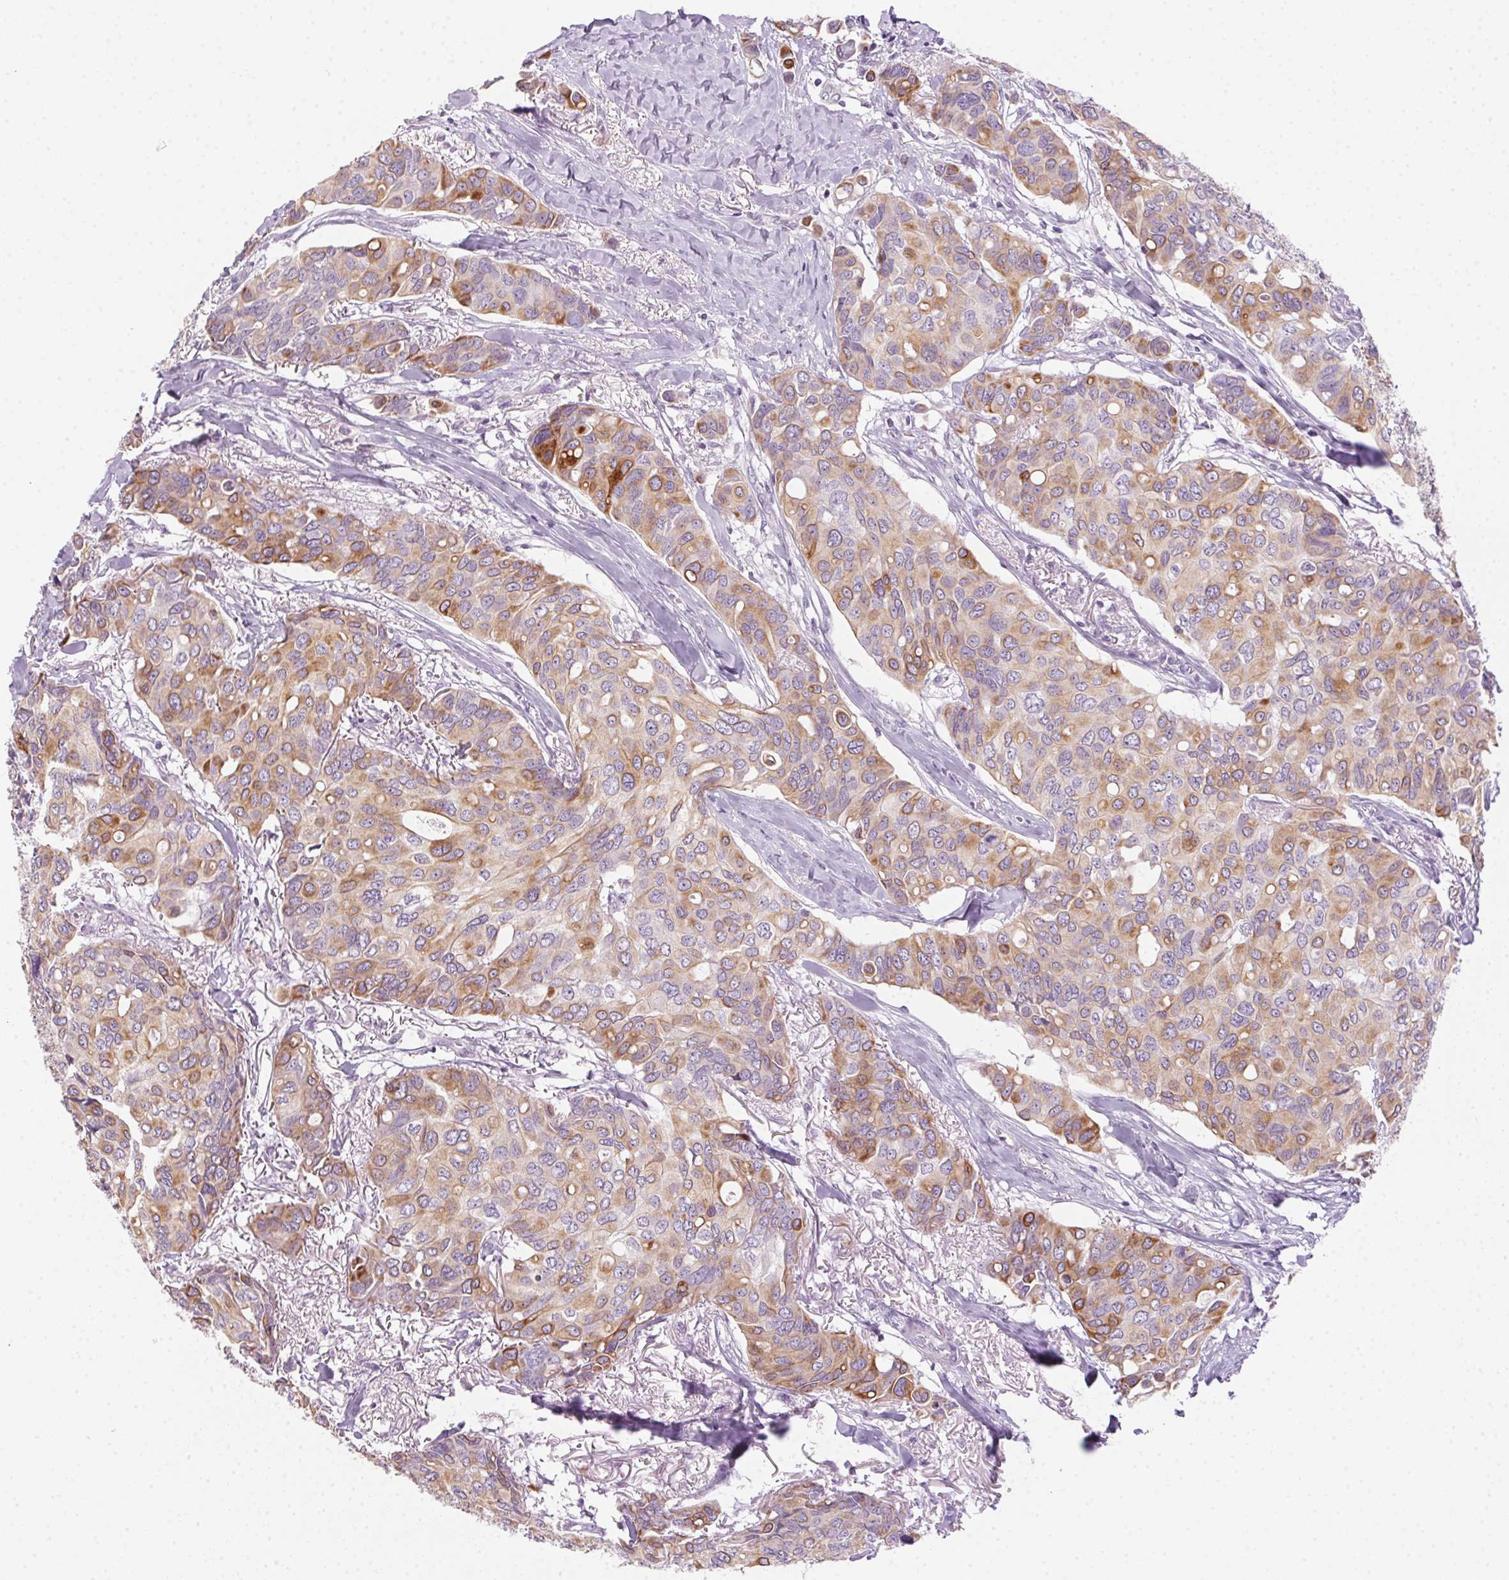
{"staining": {"intensity": "moderate", "quantity": "25%-75%", "location": "cytoplasmic/membranous"}, "tissue": "breast cancer", "cell_type": "Tumor cells", "image_type": "cancer", "snomed": [{"axis": "morphology", "description": "Duct carcinoma"}, {"axis": "topography", "description": "Breast"}], "caption": "Protein expression analysis of breast cancer (intraductal carcinoma) shows moderate cytoplasmic/membranous positivity in approximately 25%-75% of tumor cells.", "gene": "POPDC2", "patient": {"sex": "female", "age": 54}}